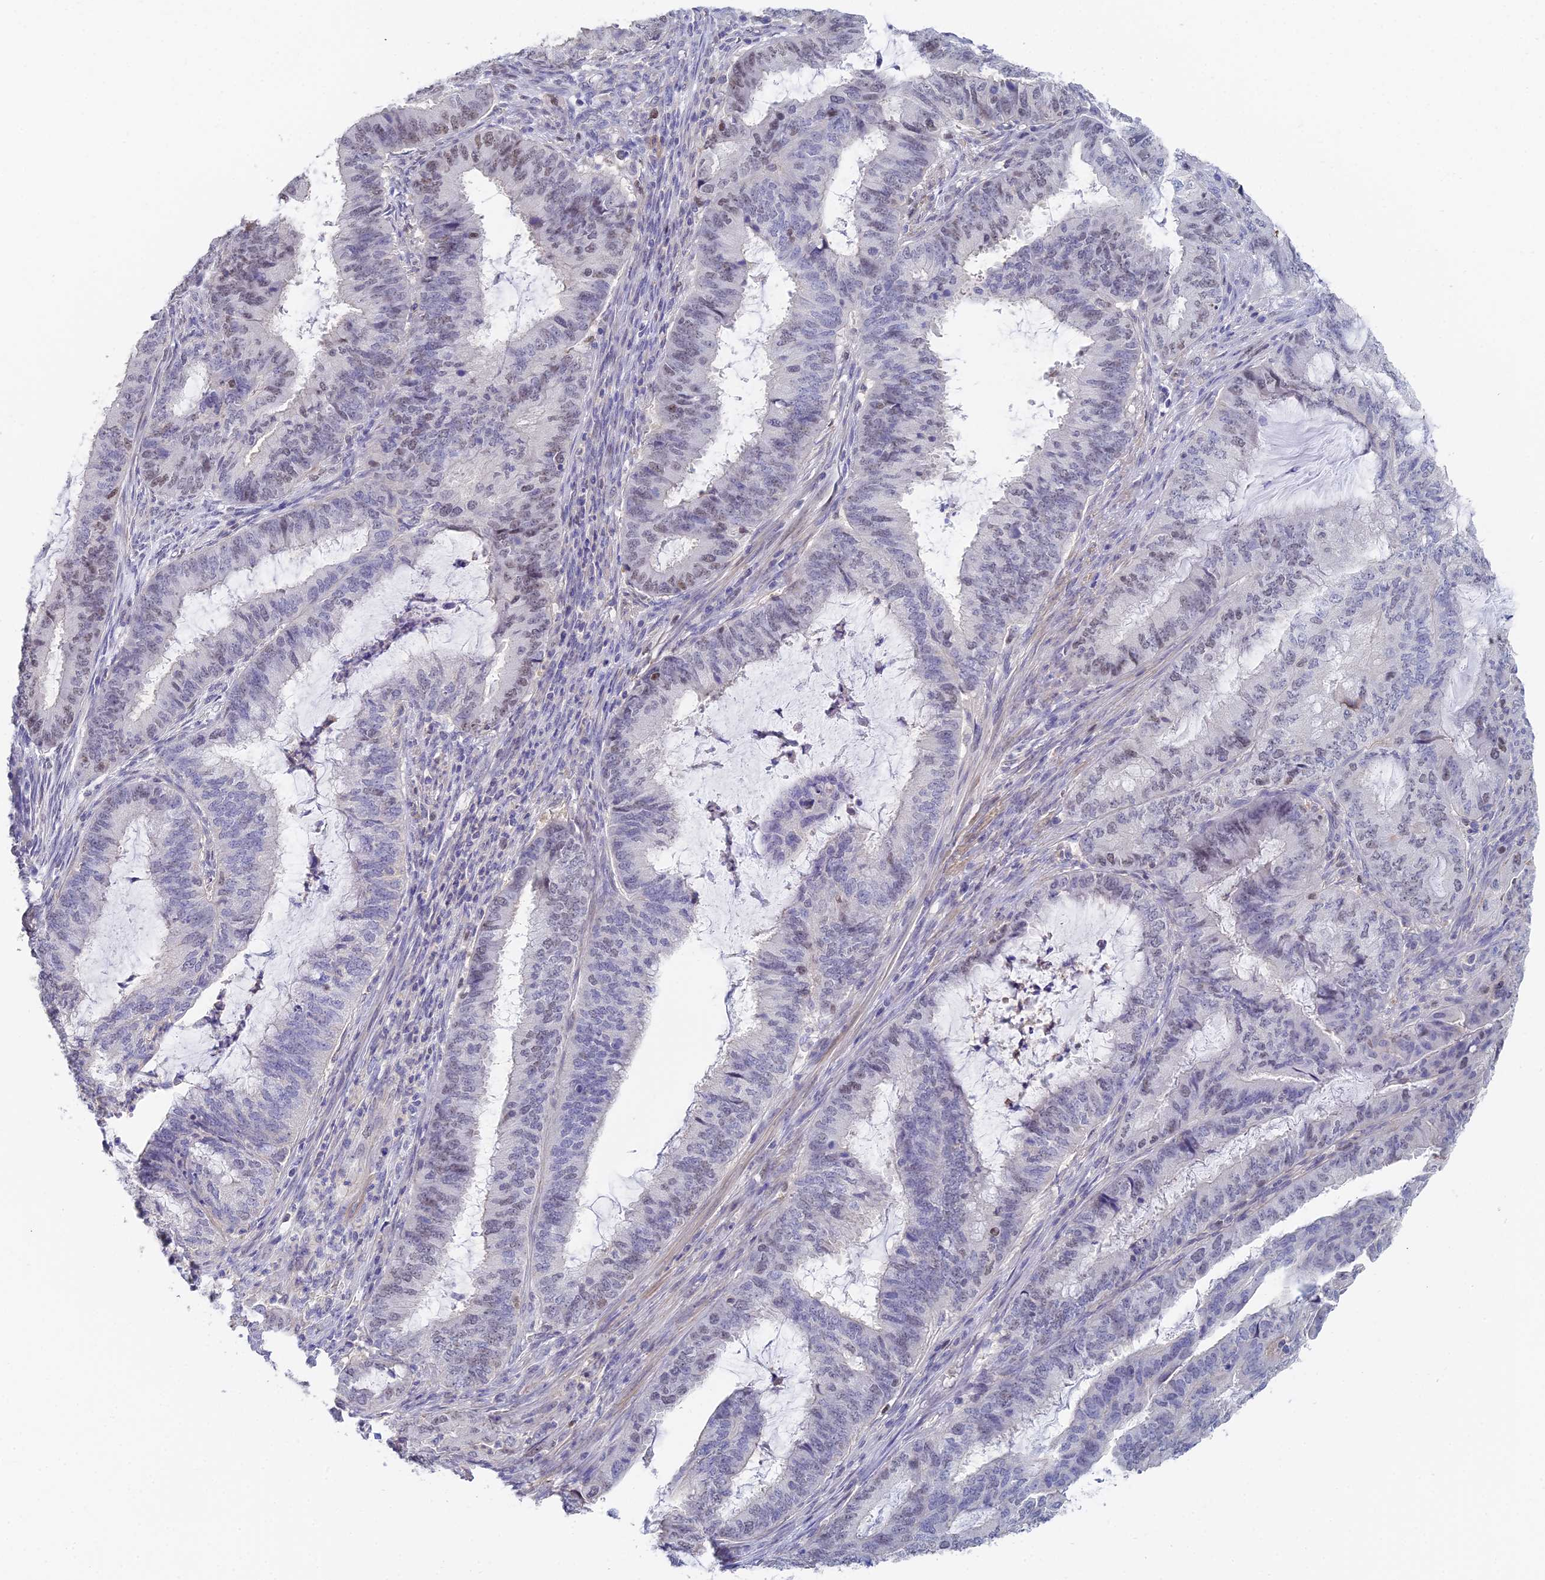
{"staining": {"intensity": "weak", "quantity": "<25%", "location": "nuclear"}, "tissue": "endometrial cancer", "cell_type": "Tumor cells", "image_type": "cancer", "snomed": [{"axis": "morphology", "description": "Adenocarcinoma, NOS"}, {"axis": "topography", "description": "Endometrium"}], "caption": "High magnification brightfield microscopy of adenocarcinoma (endometrial) stained with DAB (brown) and counterstained with hematoxylin (blue): tumor cells show no significant positivity.", "gene": "MCM2", "patient": {"sex": "female", "age": 51}}